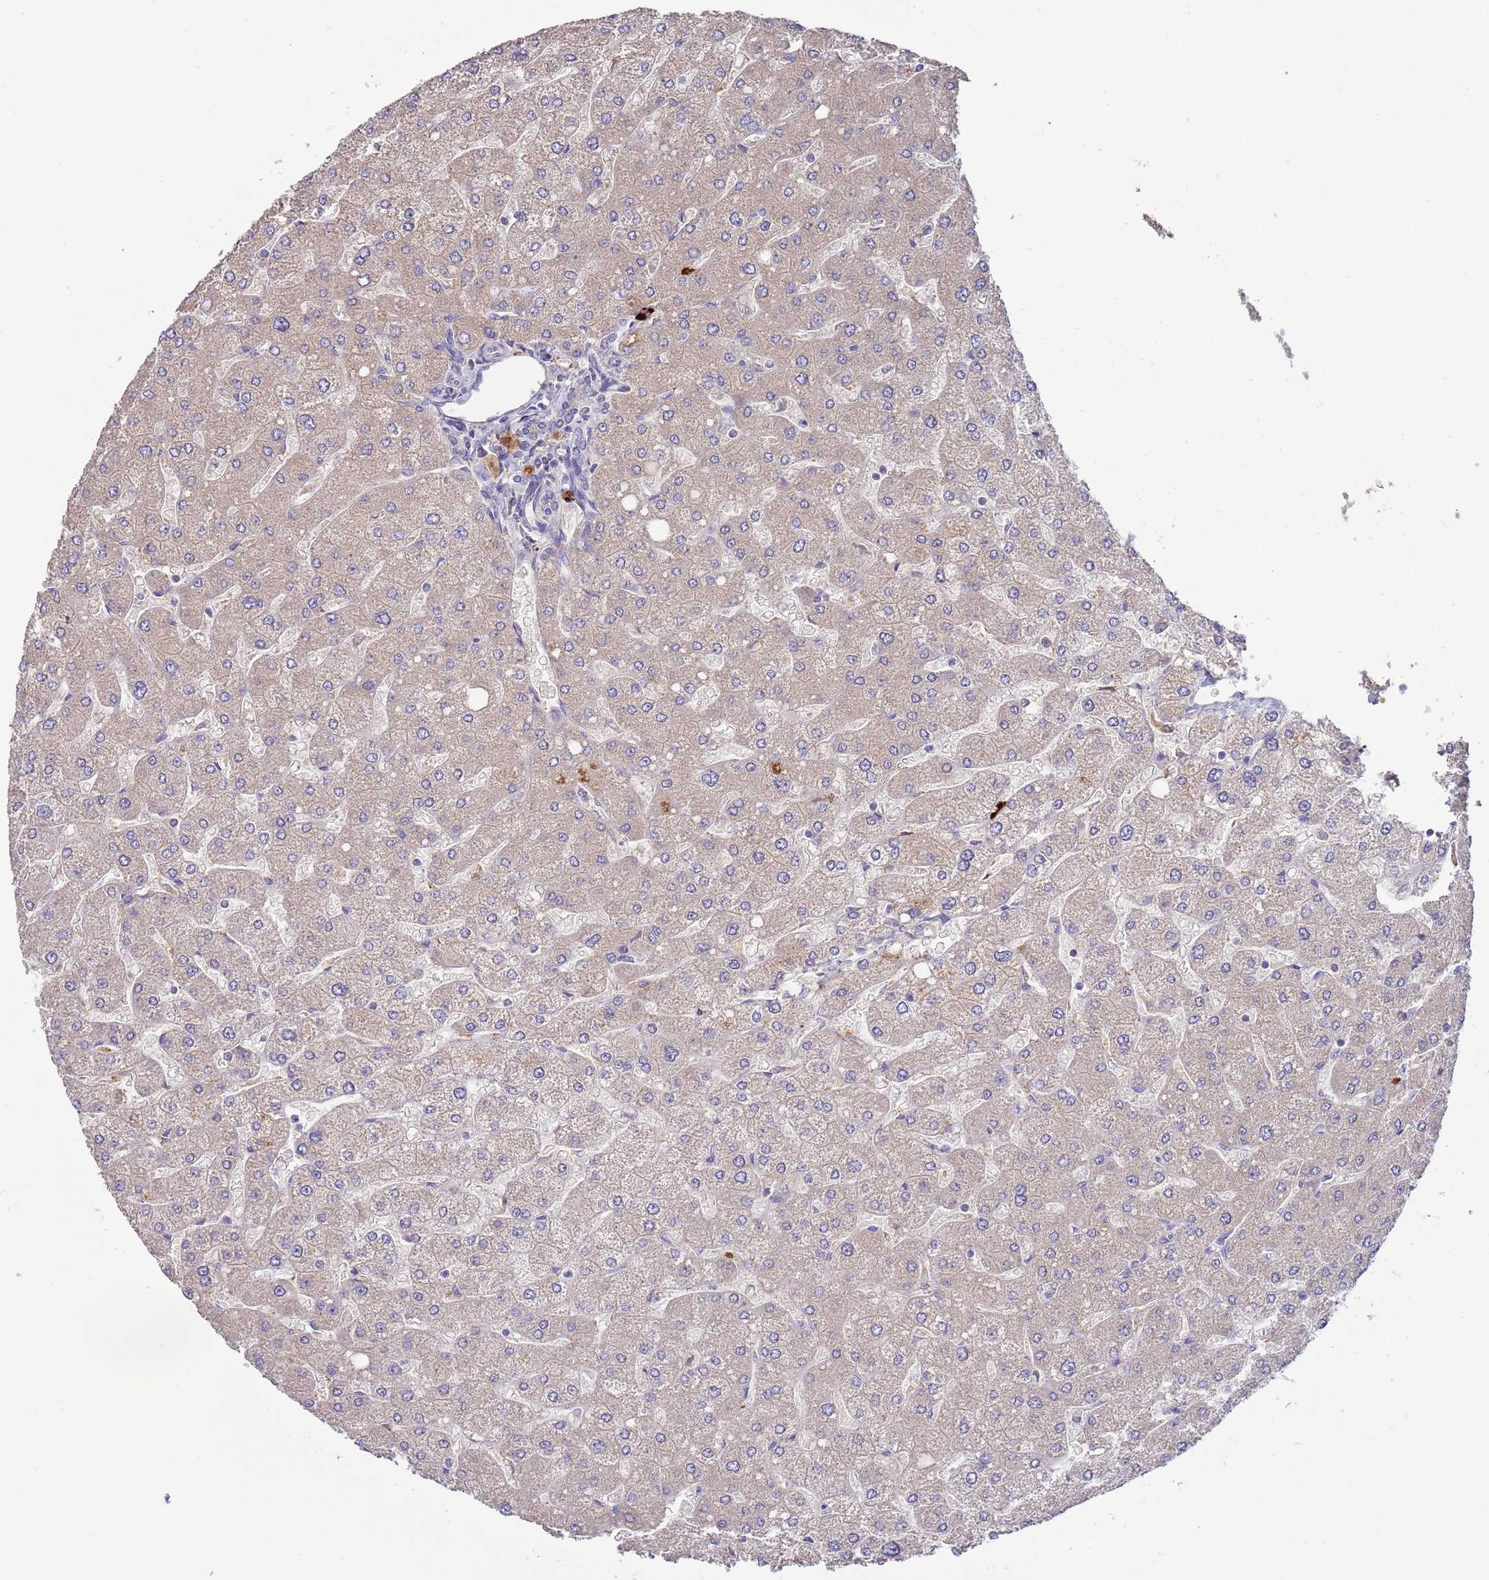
{"staining": {"intensity": "weak", "quantity": ">75%", "location": "cytoplasmic/membranous"}, "tissue": "liver", "cell_type": "Cholangiocytes", "image_type": "normal", "snomed": [{"axis": "morphology", "description": "Normal tissue, NOS"}, {"axis": "topography", "description": "Liver"}], "caption": "Cholangiocytes display low levels of weak cytoplasmic/membranous staining in approximately >75% of cells in normal human liver.", "gene": "TRMO", "patient": {"sex": "male", "age": 55}}